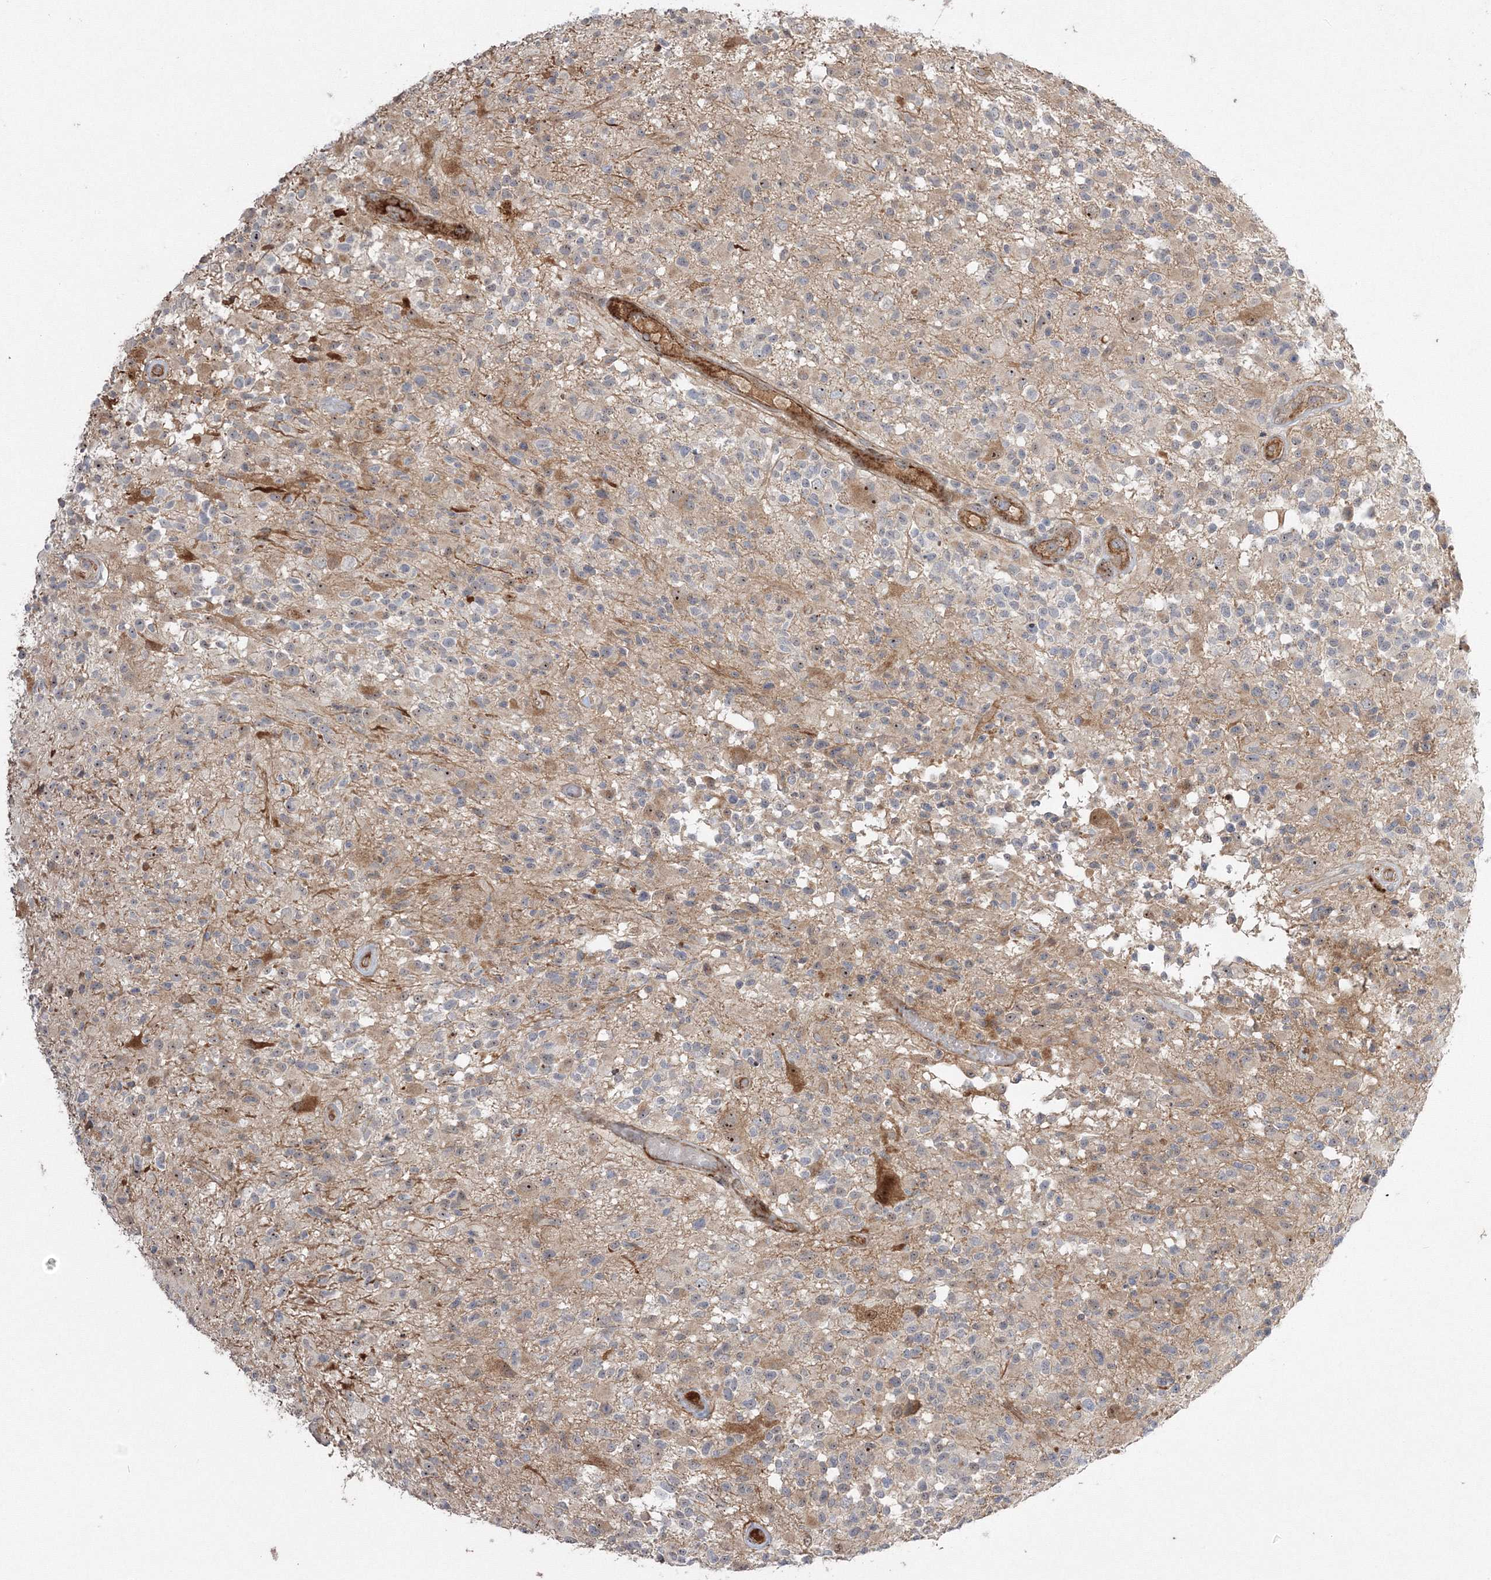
{"staining": {"intensity": "moderate", "quantity": "<25%", "location": "nuclear"}, "tissue": "glioma", "cell_type": "Tumor cells", "image_type": "cancer", "snomed": [{"axis": "morphology", "description": "Glioma, malignant, High grade"}, {"axis": "morphology", "description": "Glioblastoma, NOS"}, {"axis": "topography", "description": "Brain"}], "caption": "This is an image of IHC staining of glioblastoma, which shows moderate staining in the nuclear of tumor cells.", "gene": "NPM3", "patient": {"sex": "male", "age": 60}}